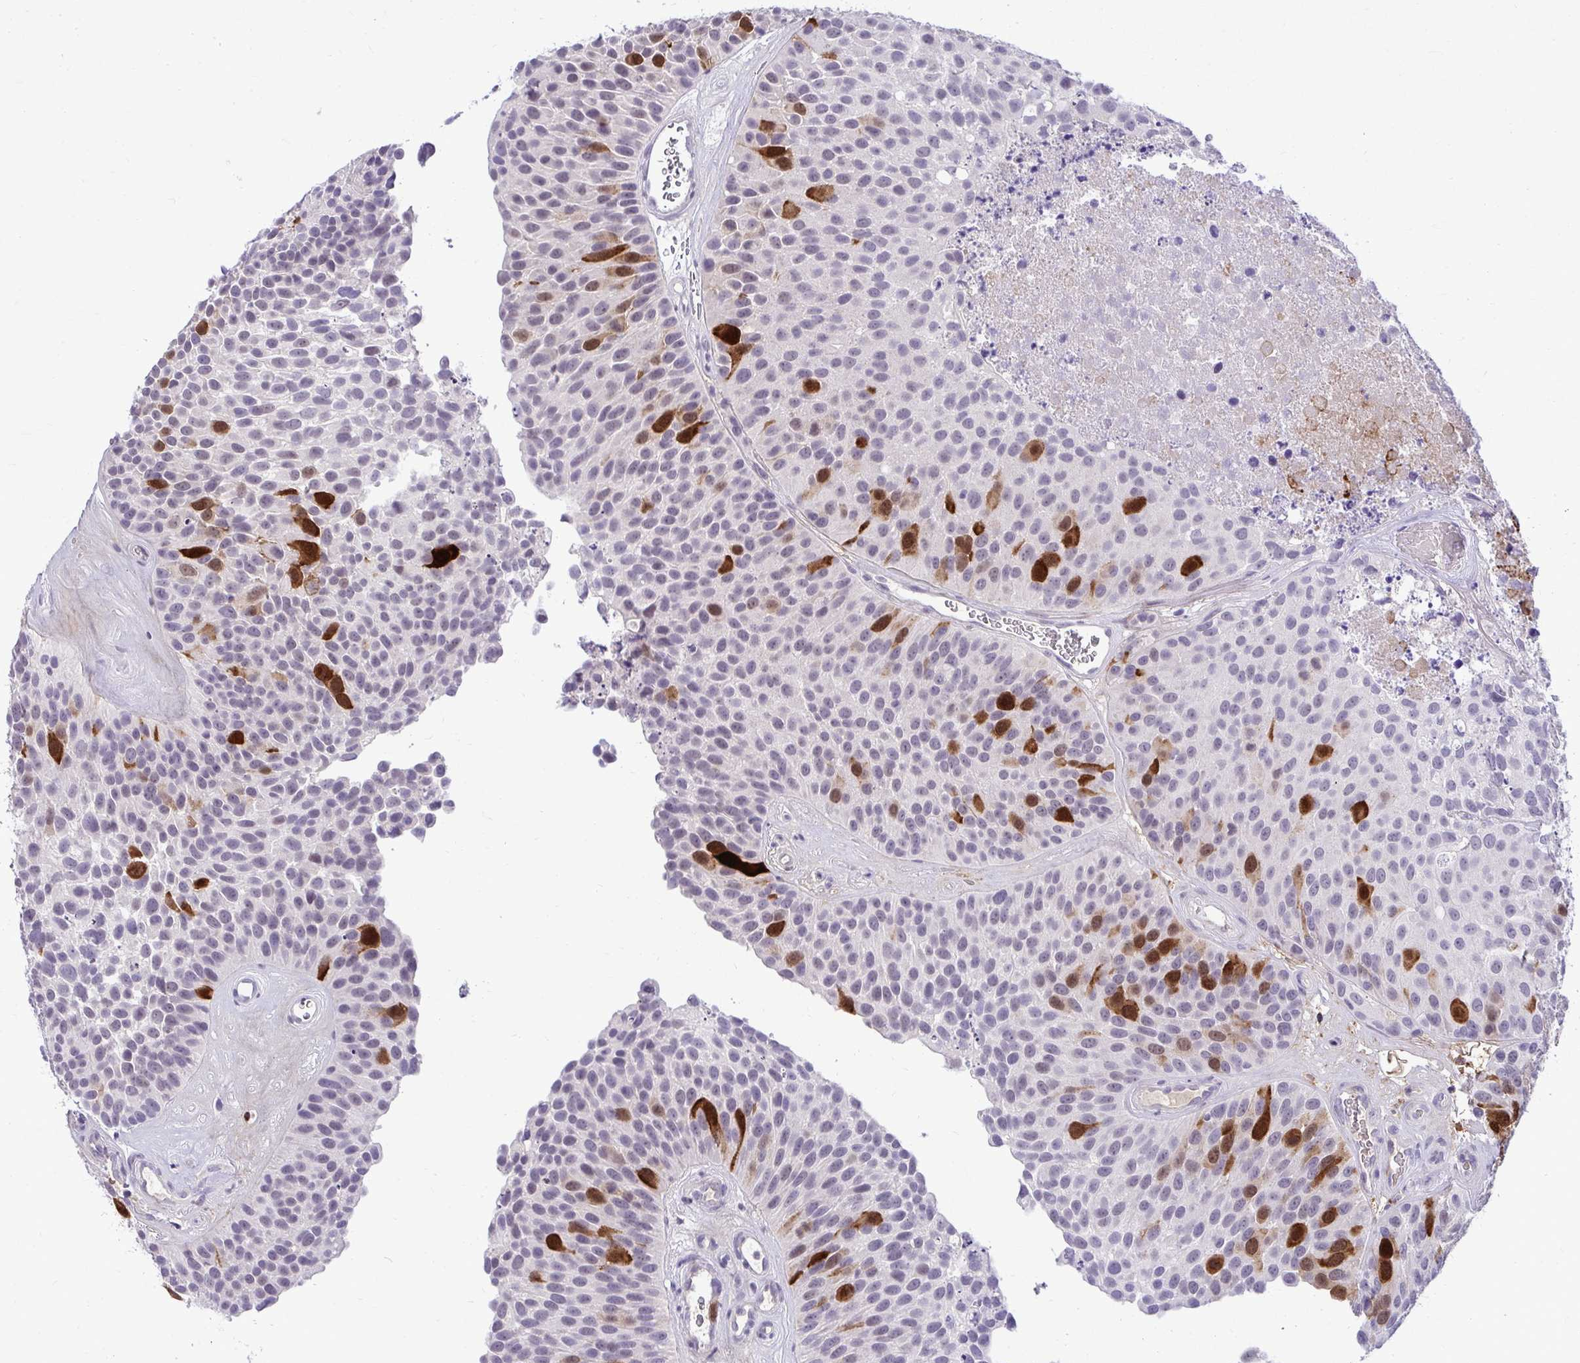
{"staining": {"intensity": "strong", "quantity": "<25%", "location": "cytoplasmic/membranous,nuclear"}, "tissue": "urothelial cancer", "cell_type": "Tumor cells", "image_type": "cancer", "snomed": [{"axis": "morphology", "description": "Urothelial carcinoma, Low grade"}, {"axis": "topography", "description": "Urinary bladder"}], "caption": "Protein expression by immunohistochemistry exhibits strong cytoplasmic/membranous and nuclear expression in about <25% of tumor cells in urothelial cancer. (DAB (3,3'-diaminobenzidine) IHC with brightfield microscopy, high magnification).", "gene": "CDC20", "patient": {"sex": "male", "age": 76}}